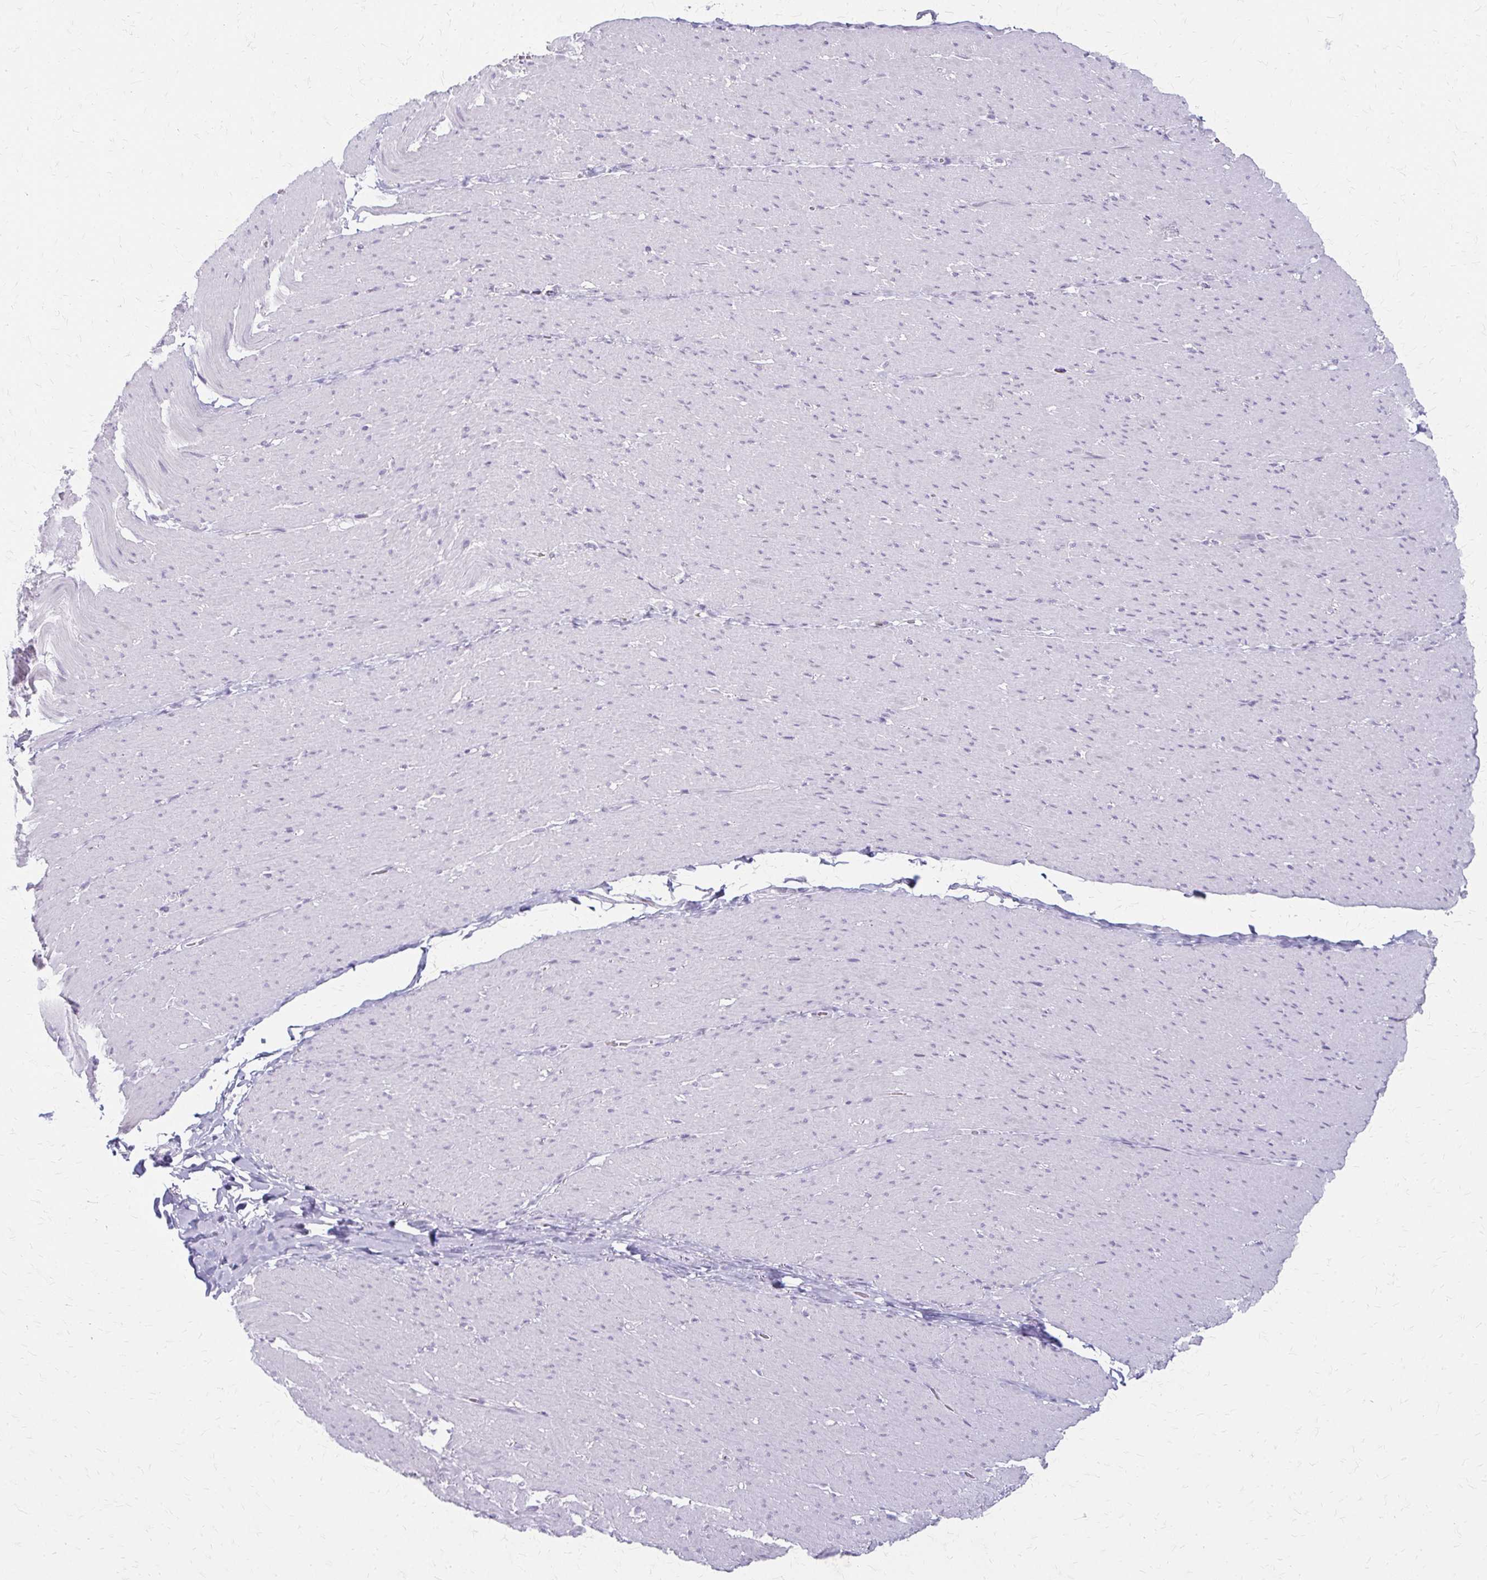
{"staining": {"intensity": "negative", "quantity": "none", "location": "none"}, "tissue": "smooth muscle", "cell_type": "Smooth muscle cells", "image_type": "normal", "snomed": [{"axis": "morphology", "description": "Normal tissue, NOS"}, {"axis": "topography", "description": "Smooth muscle"}, {"axis": "topography", "description": "Rectum"}], "caption": "Immunohistochemical staining of normal human smooth muscle displays no significant positivity in smooth muscle cells.", "gene": "ACP5", "patient": {"sex": "male", "age": 53}}